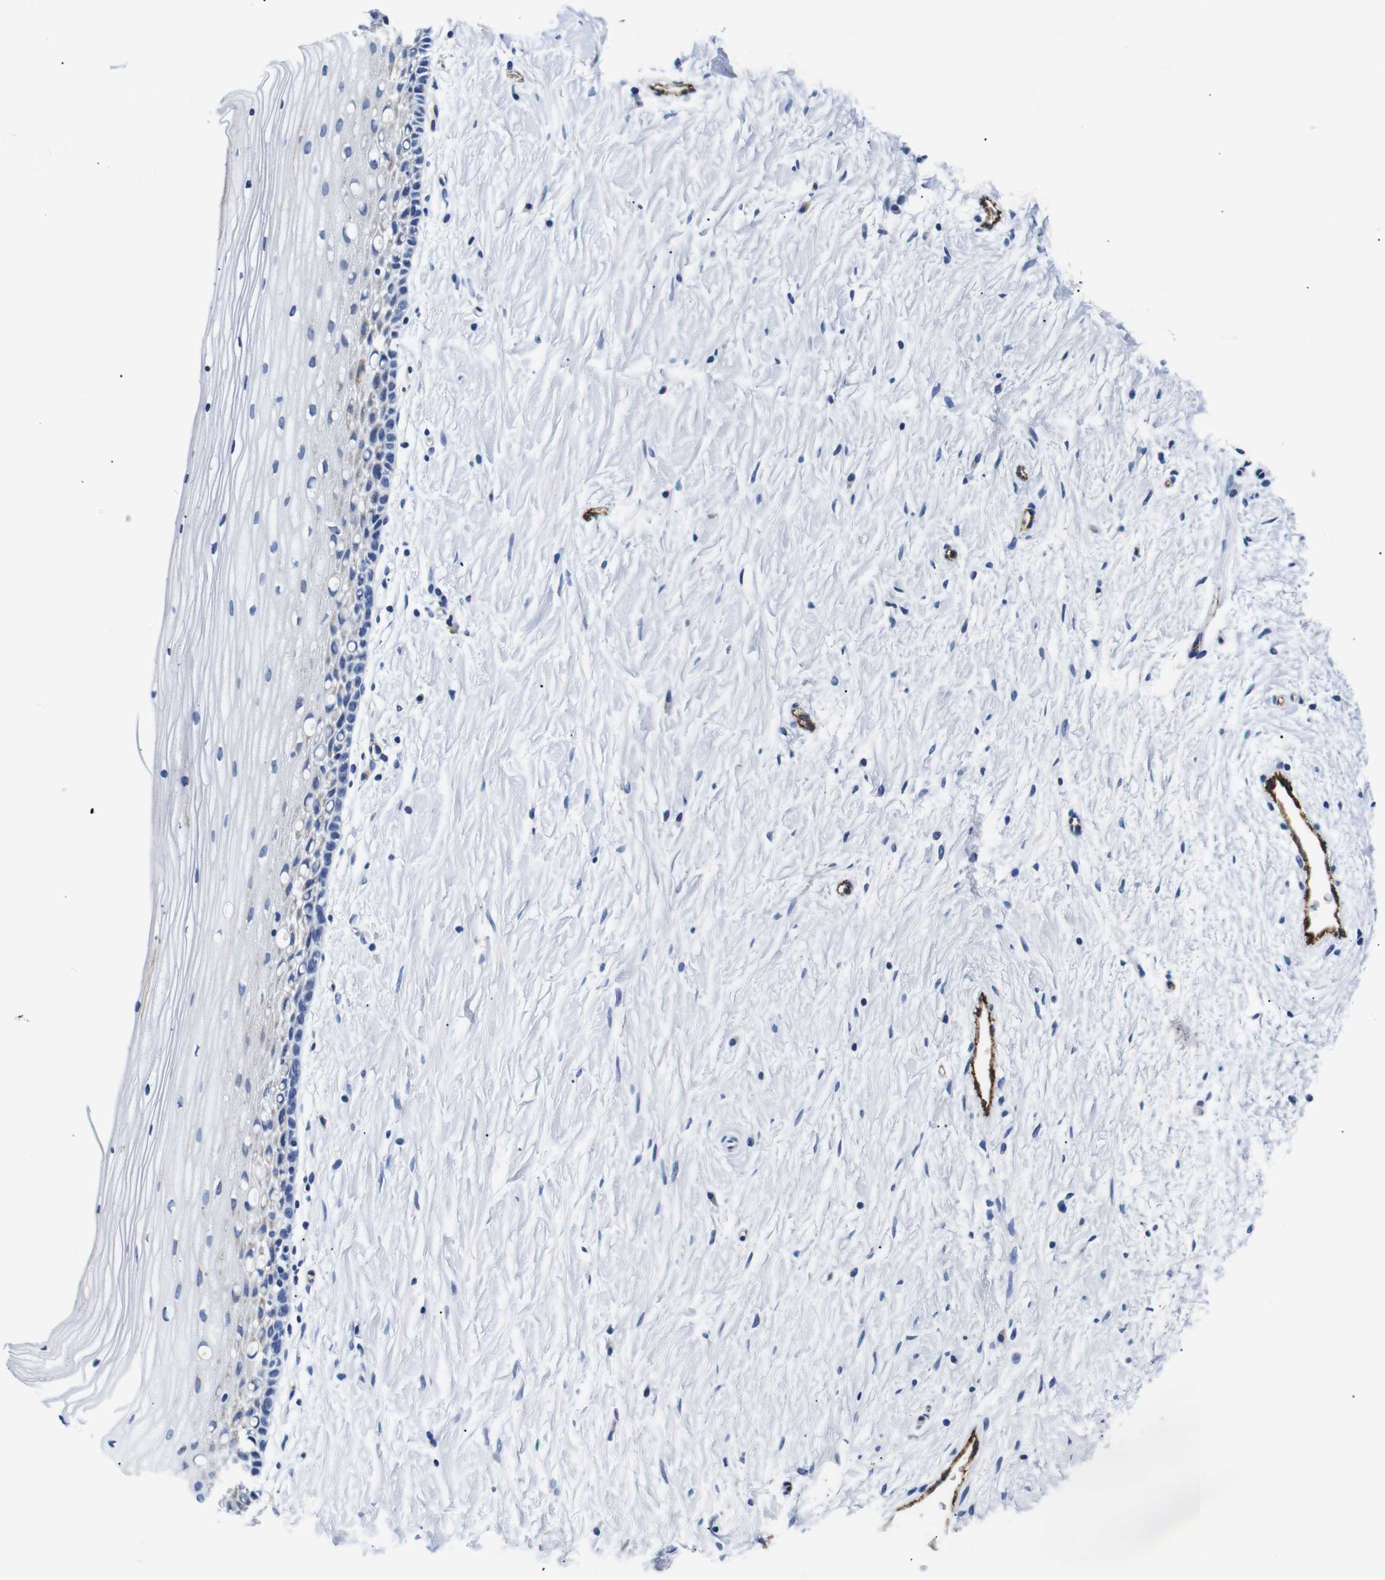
{"staining": {"intensity": "moderate", "quantity": ">75%", "location": "cytoplasmic/membranous"}, "tissue": "cervix", "cell_type": "Glandular cells", "image_type": "normal", "snomed": [{"axis": "morphology", "description": "Normal tissue, NOS"}, {"axis": "topography", "description": "Cervix"}], "caption": "This histopathology image exhibits unremarkable cervix stained with immunohistochemistry to label a protein in brown. The cytoplasmic/membranous of glandular cells show moderate positivity for the protein. Nuclei are counter-stained blue.", "gene": "MUC4", "patient": {"sex": "female", "age": 39}}